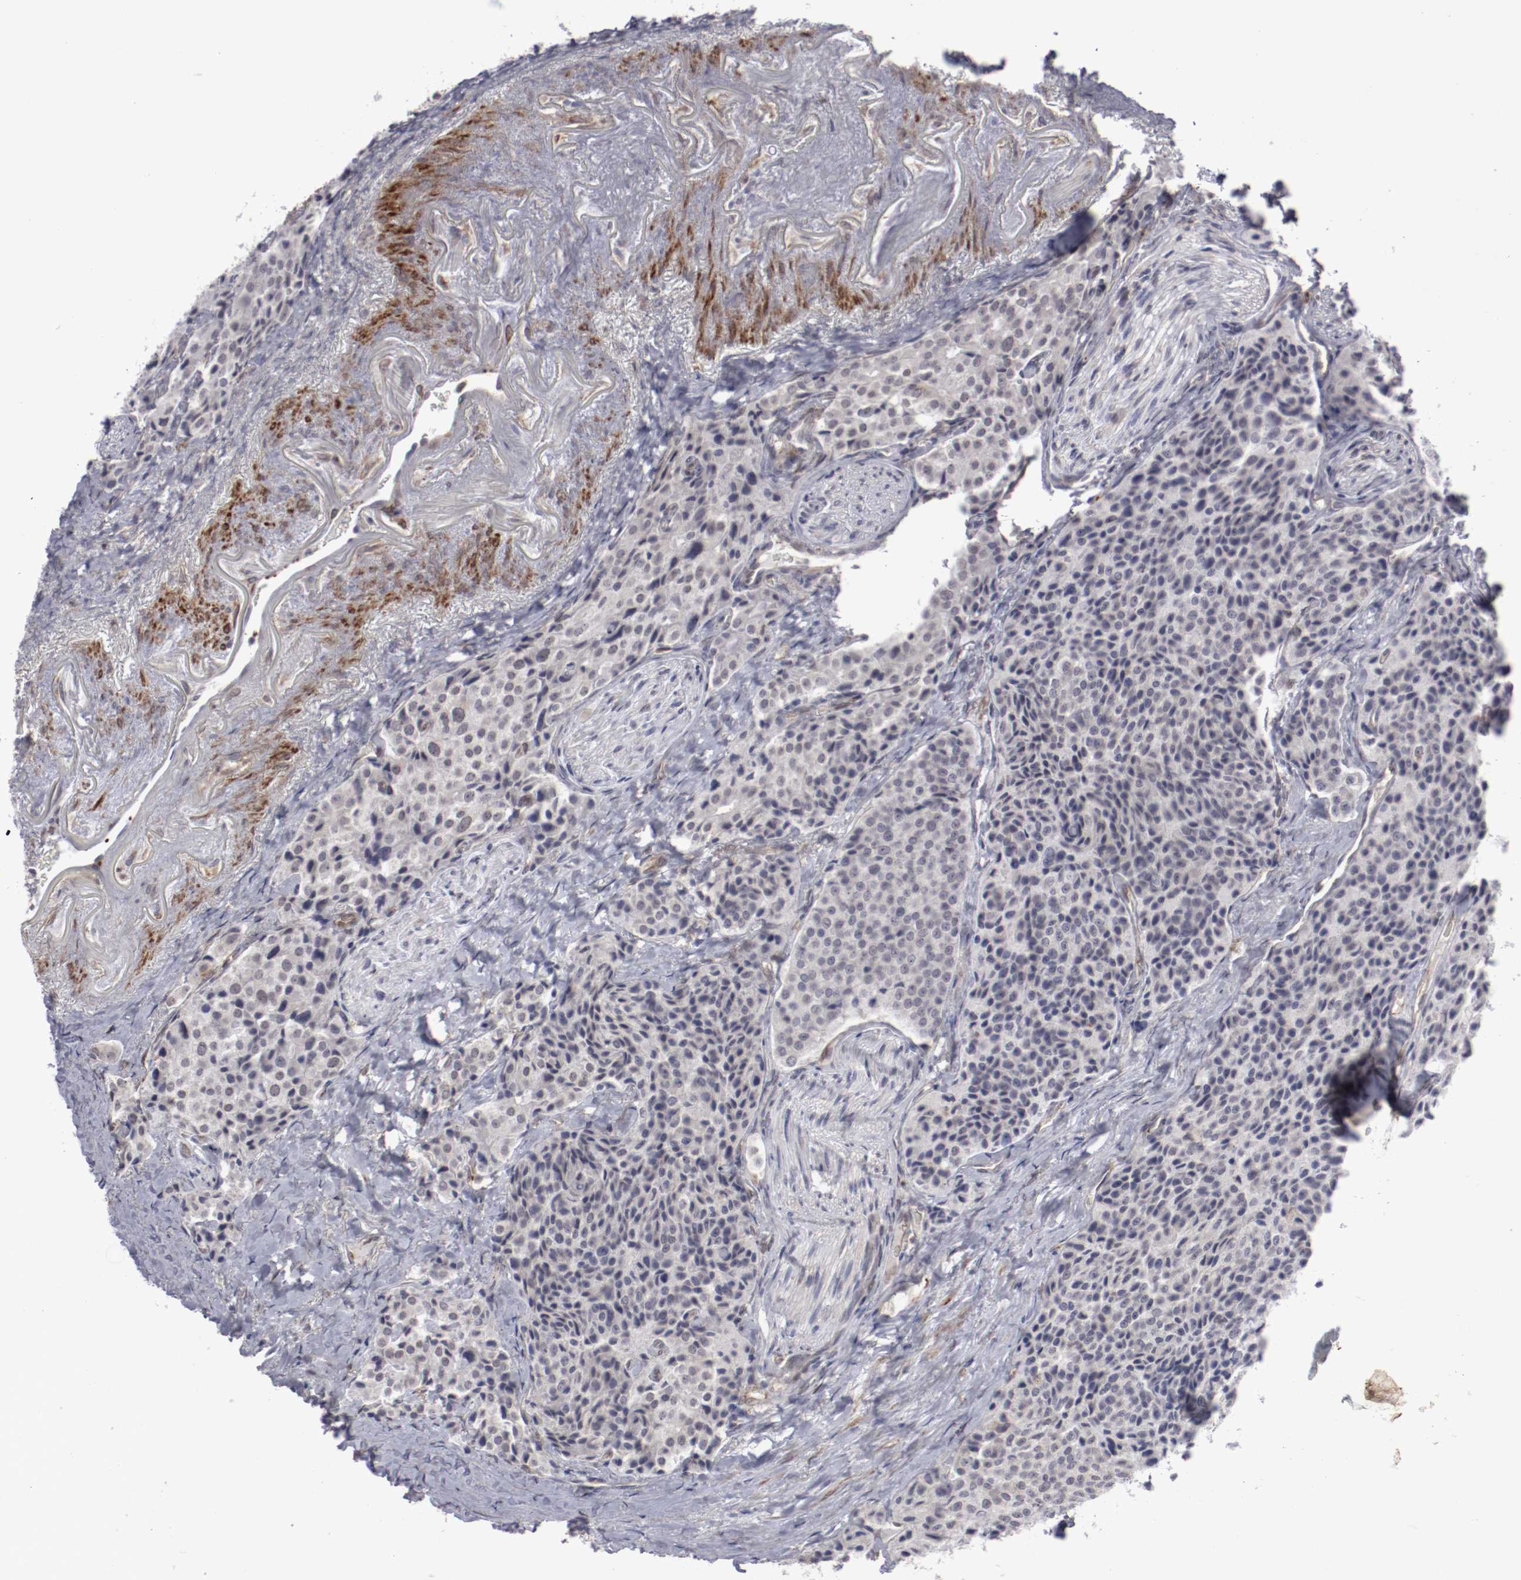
{"staining": {"intensity": "negative", "quantity": "none", "location": "none"}, "tissue": "carcinoid", "cell_type": "Tumor cells", "image_type": "cancer", "snomed": [{"axis": "morphology", "description": "Carcinoid, malignant, NOS"}, {"axis": "topography", "description": "Colon"}], "caption": "Immunohistochemical staining of human malignant carcinoid displays no significant expression in tumor cells.", "gene": "LEF1", "patient": {"sex": "female", "age": 61}}